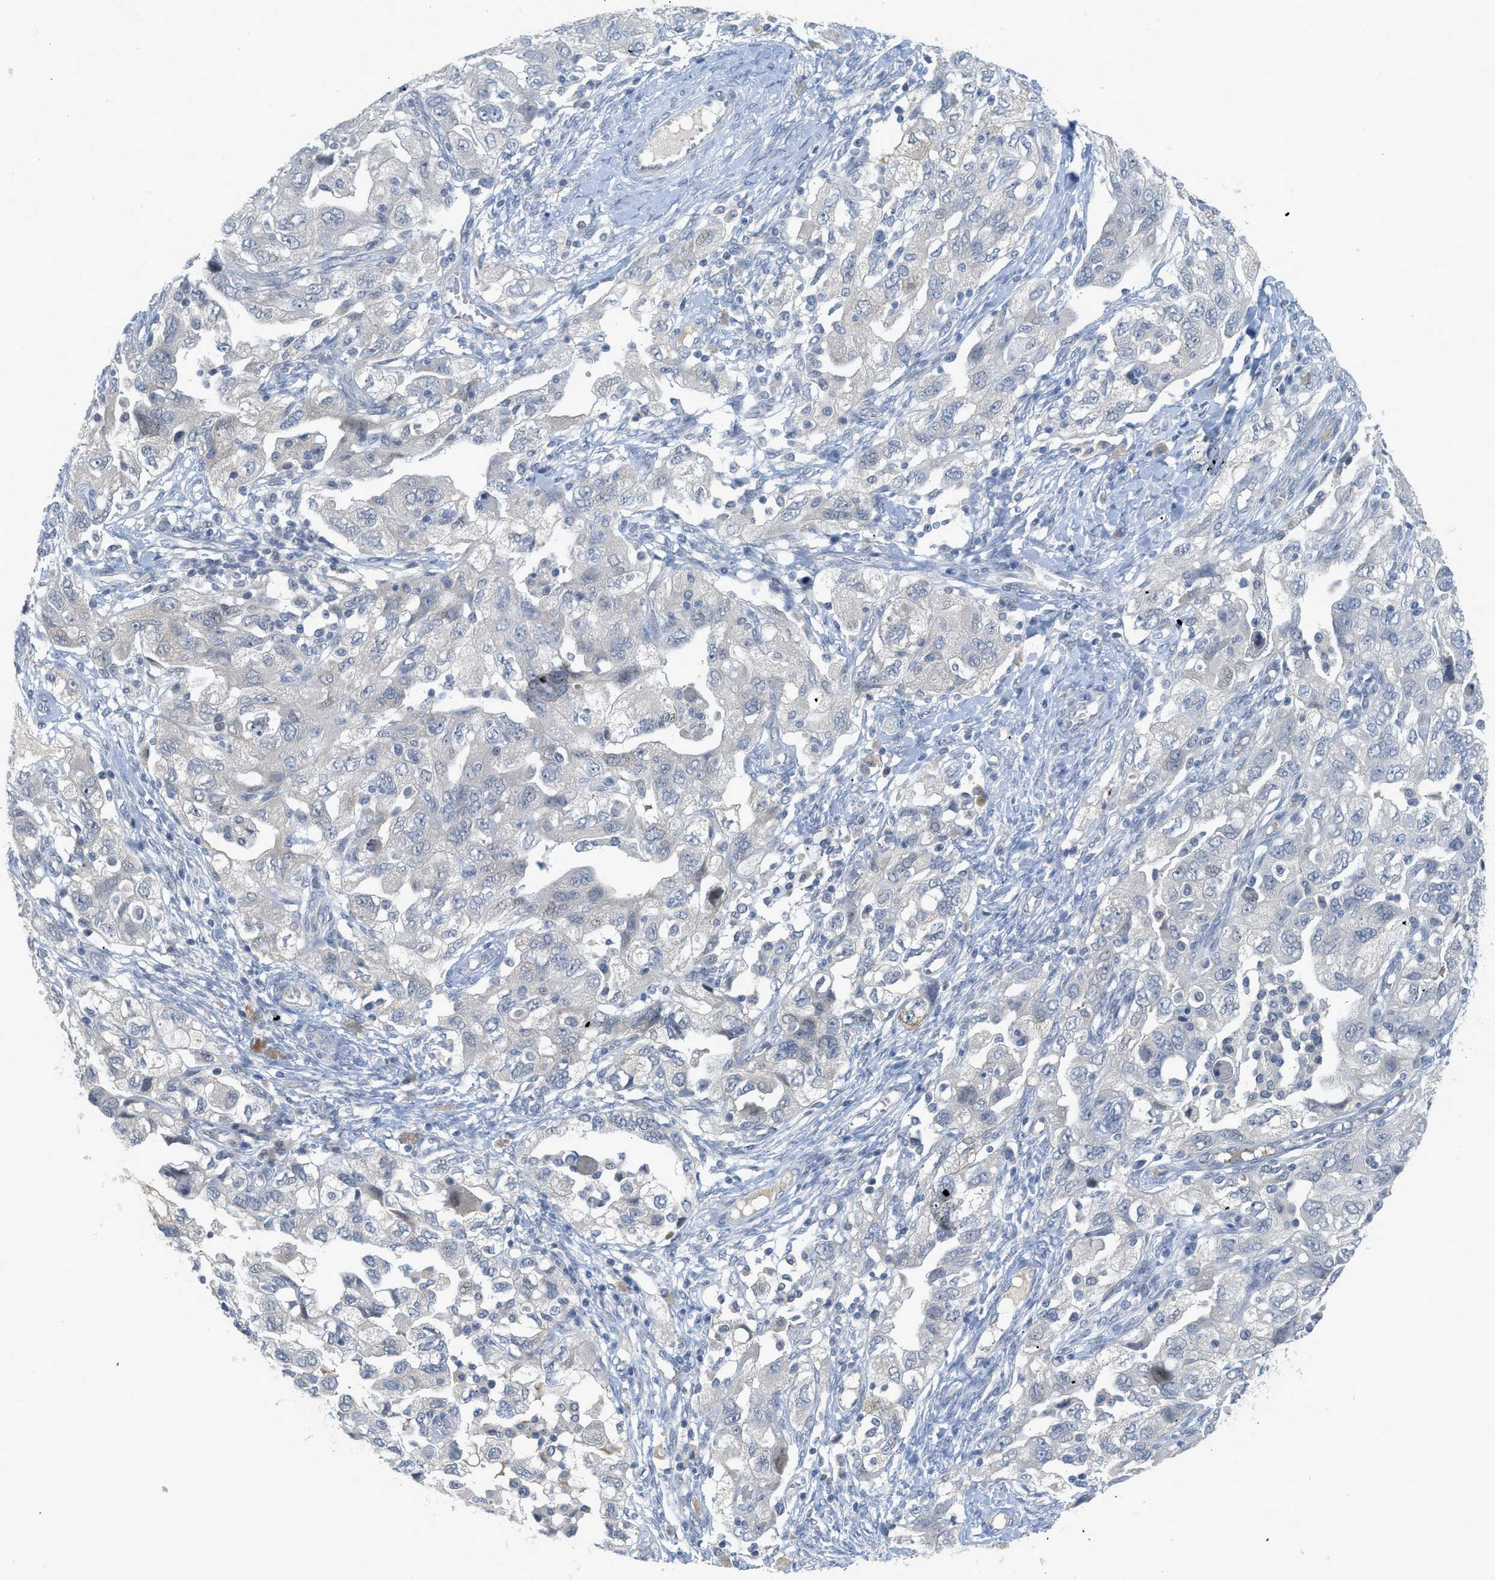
{"staining": {"intensity": "negative", "quantity": "none", "location": "none"}, "tissue": "ovarian cancer", "cell_type": "Tumor cells", "image_type": "cancer", "snomed": [{"axis": "morphology", "description": "Carcinoma, NOS"}, {"axis": "morphology", "description": "Cystadenocarcinoma, serous, NOS"}, {"axis": "topography", "description": "Ovary"}], "caption": "An immunohistochemistry image of ovarian cancer is shown. There is no staining in tumor cells of ovarian cancer.", "gene": "TNFAIP1", "patient": {"sex": "female", "age": 69}}